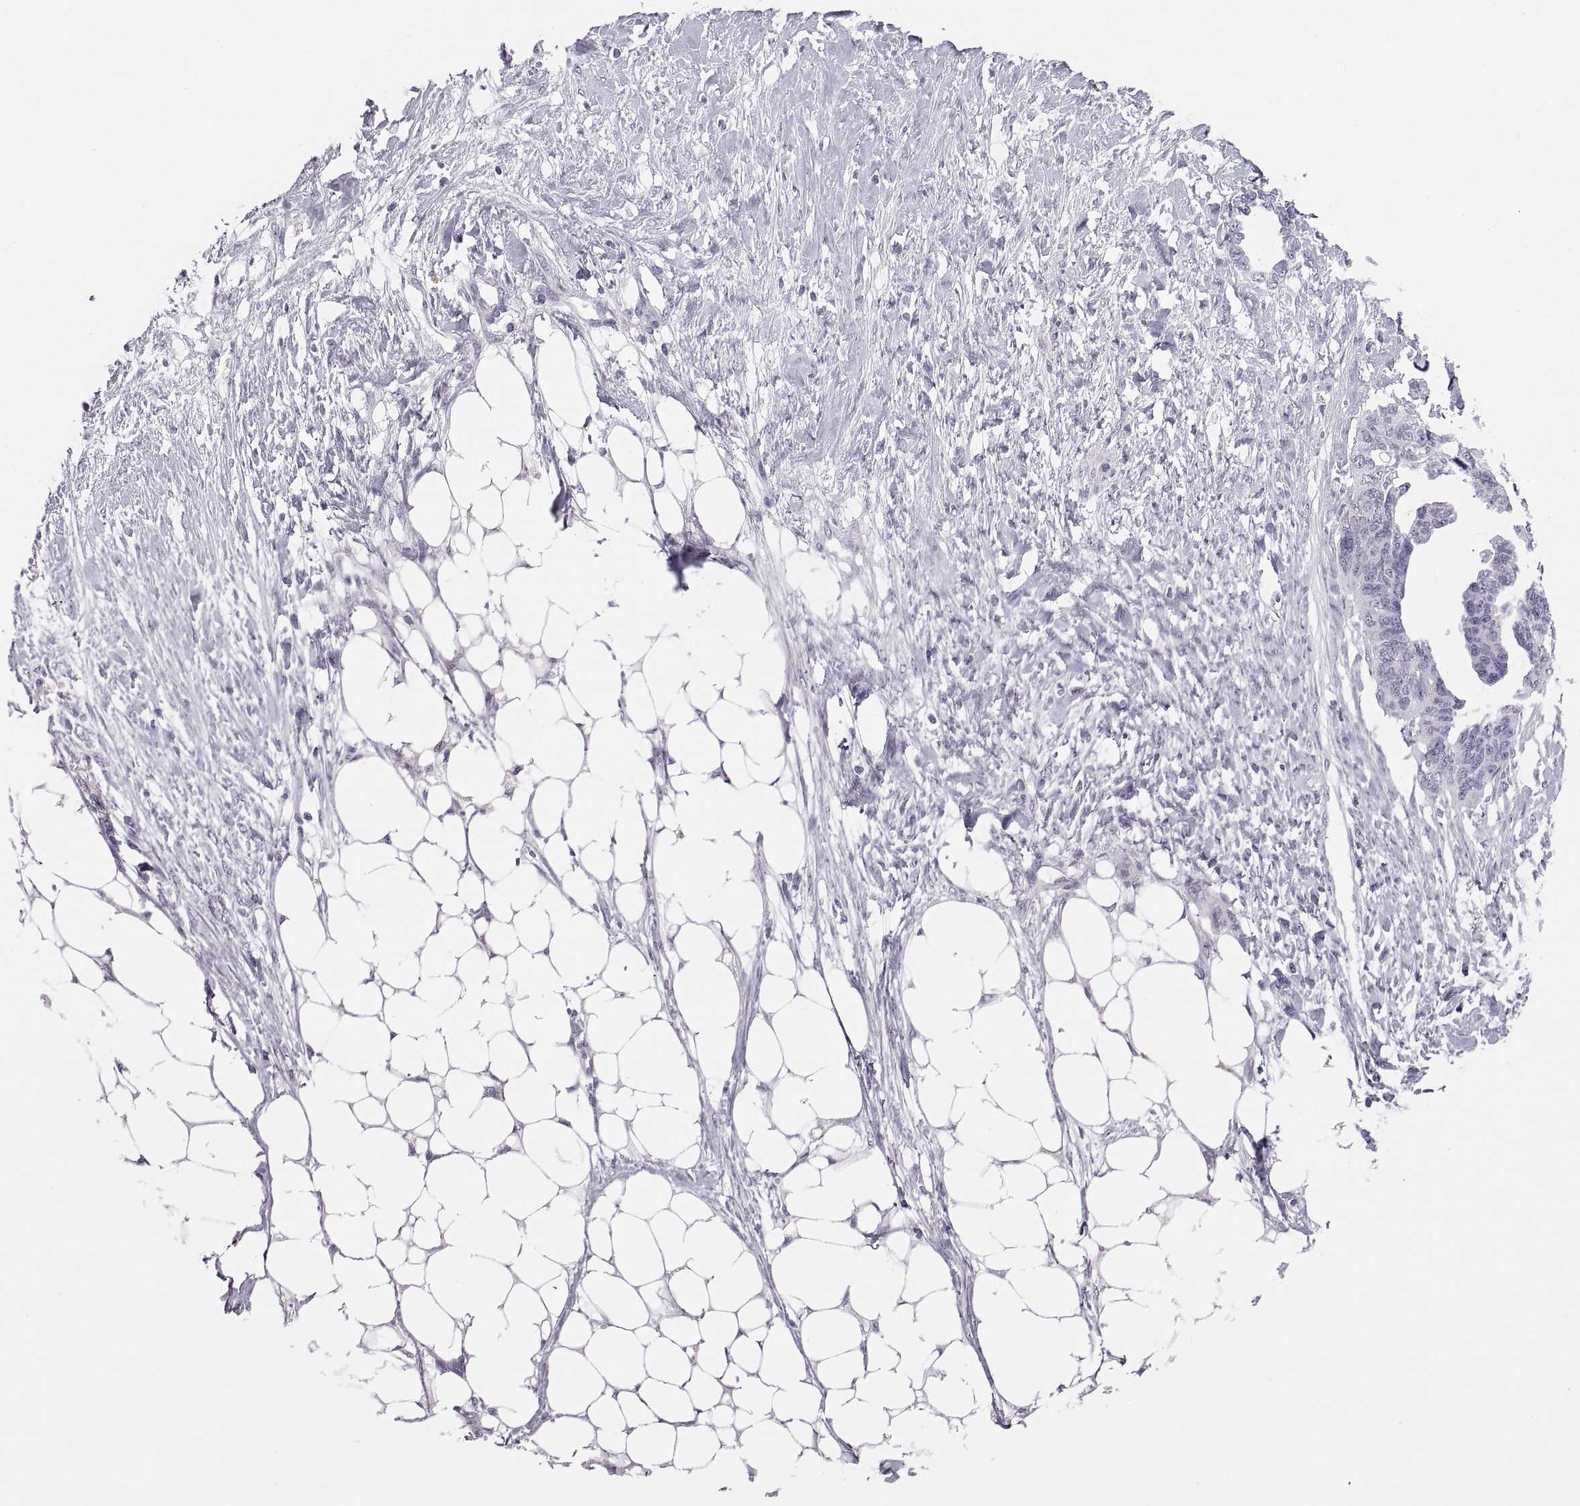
{"staining": {"intensity": "negative", "quantity": "none", "location": "none"}, "tissue": "ovarian cancer", "cell_type": "Tumor cells", "image_type": "cancer", "snomed": [{"axis": "morphology", "description": "Cystadenocarcinoma, serous, NOS"}, {"axis": "topography", "description": "Ovary"}], "caption": "This photomicrograph is of ovarian cancer (serous cystadenocarcinoma) stained with immunohistochemistry to label a protein in brown with the nuclei are counter-stained blue. There is no staining in tumor cells.", "gene": "C3orf22", "patient": {"sex": "female", "age": 69}}